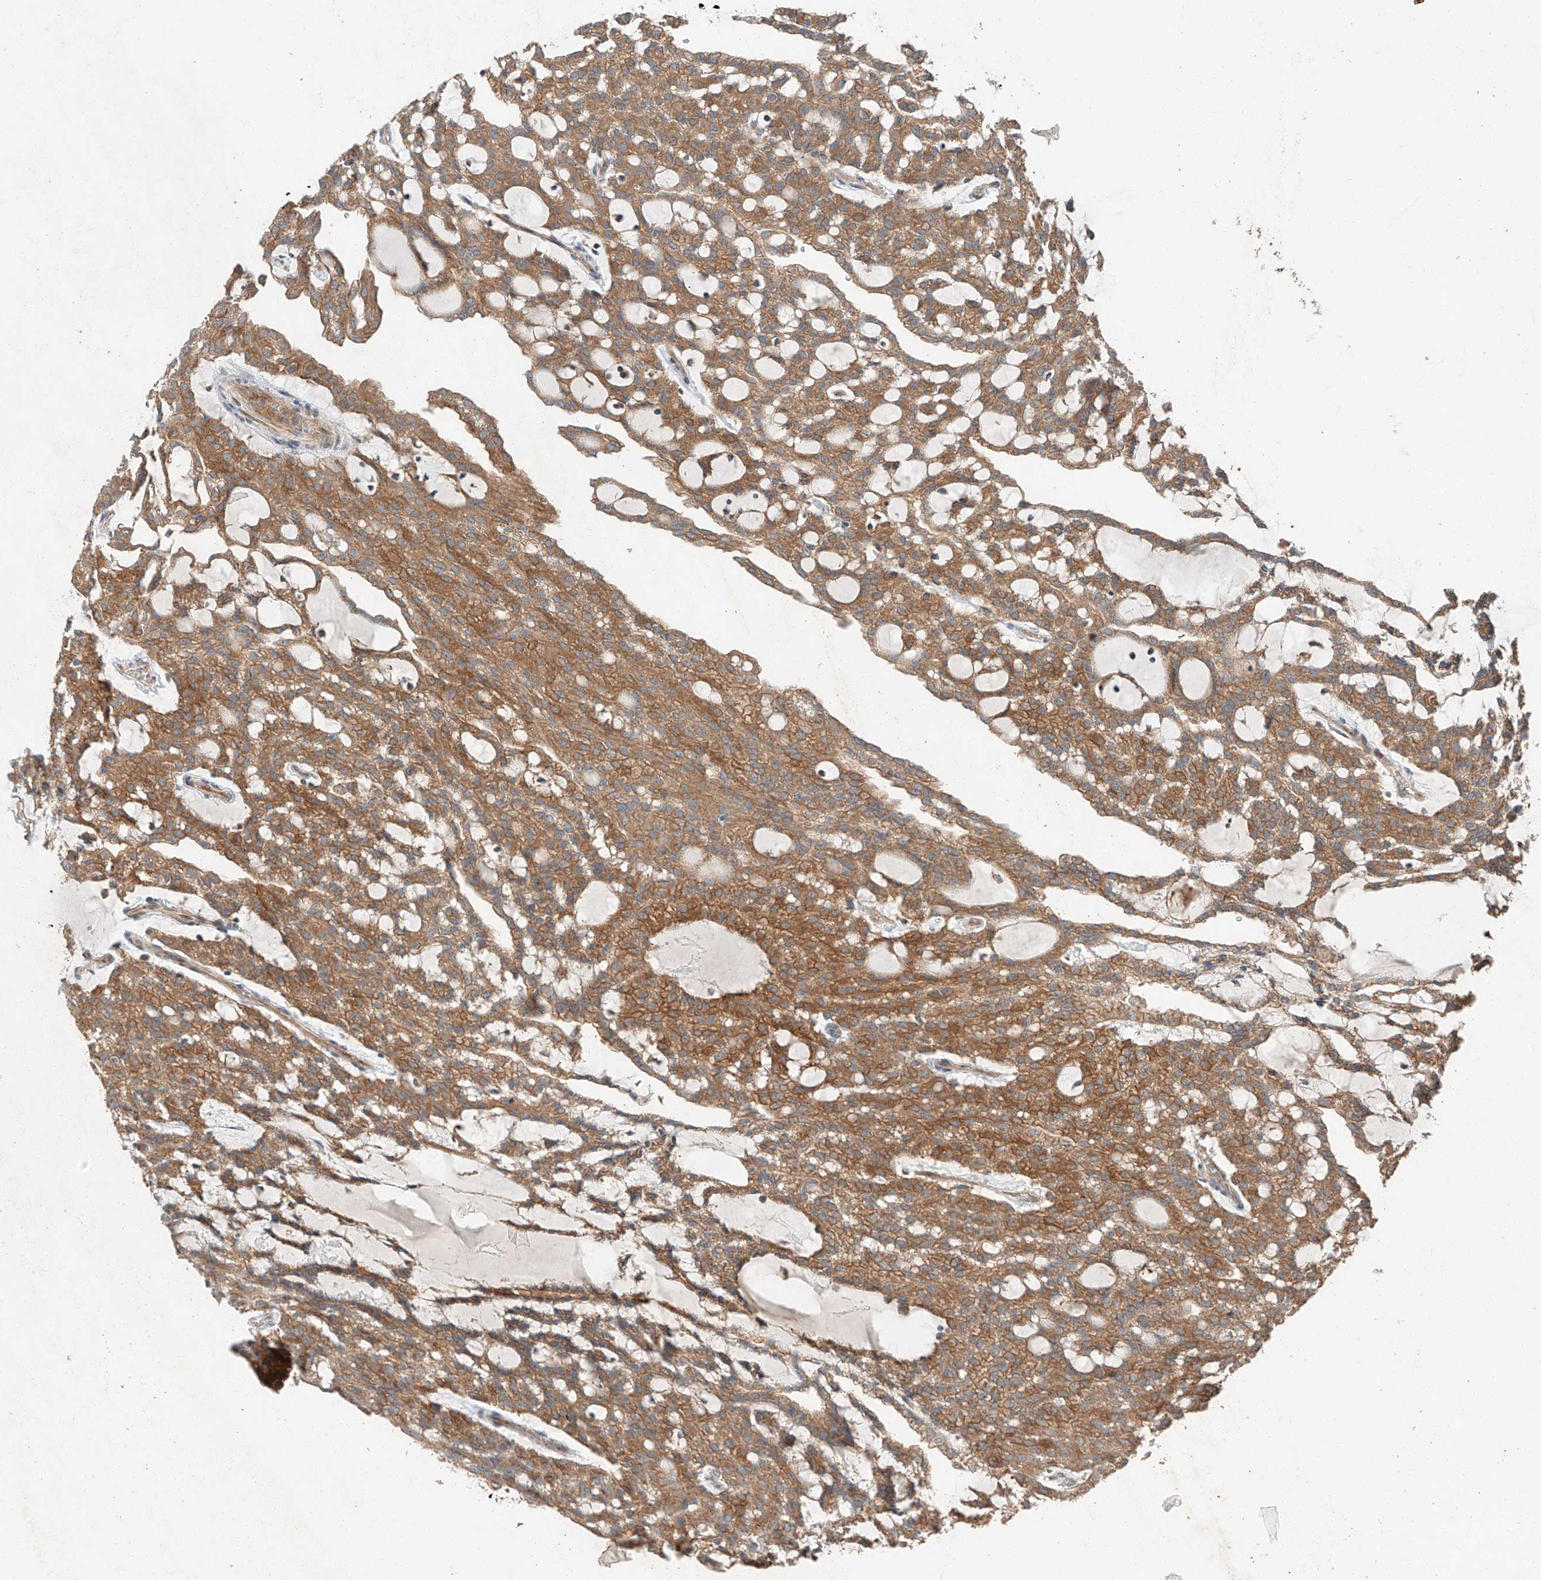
{"staining": {"intensity": "moderate", "quantity": ">75%", "location": "cytoplasmic/membranous"}, "tissue": "renal cancer", "cell_type": "Tumor cells", "image_type": "cancer", "snomed": [{"axis": "morphology", "description": "Adenocarcinoma, NOS"}, {"axis": "topography", "description": "Kidney"}], "caption": "A medium amount of moderate cytoplasmic/membranous expression is seen in approximately >75% of tumor cells in renal adenocarcinoma tissue.", "gene": "XPNPEP1", "patient": {"sex": "male", "age": 63}}